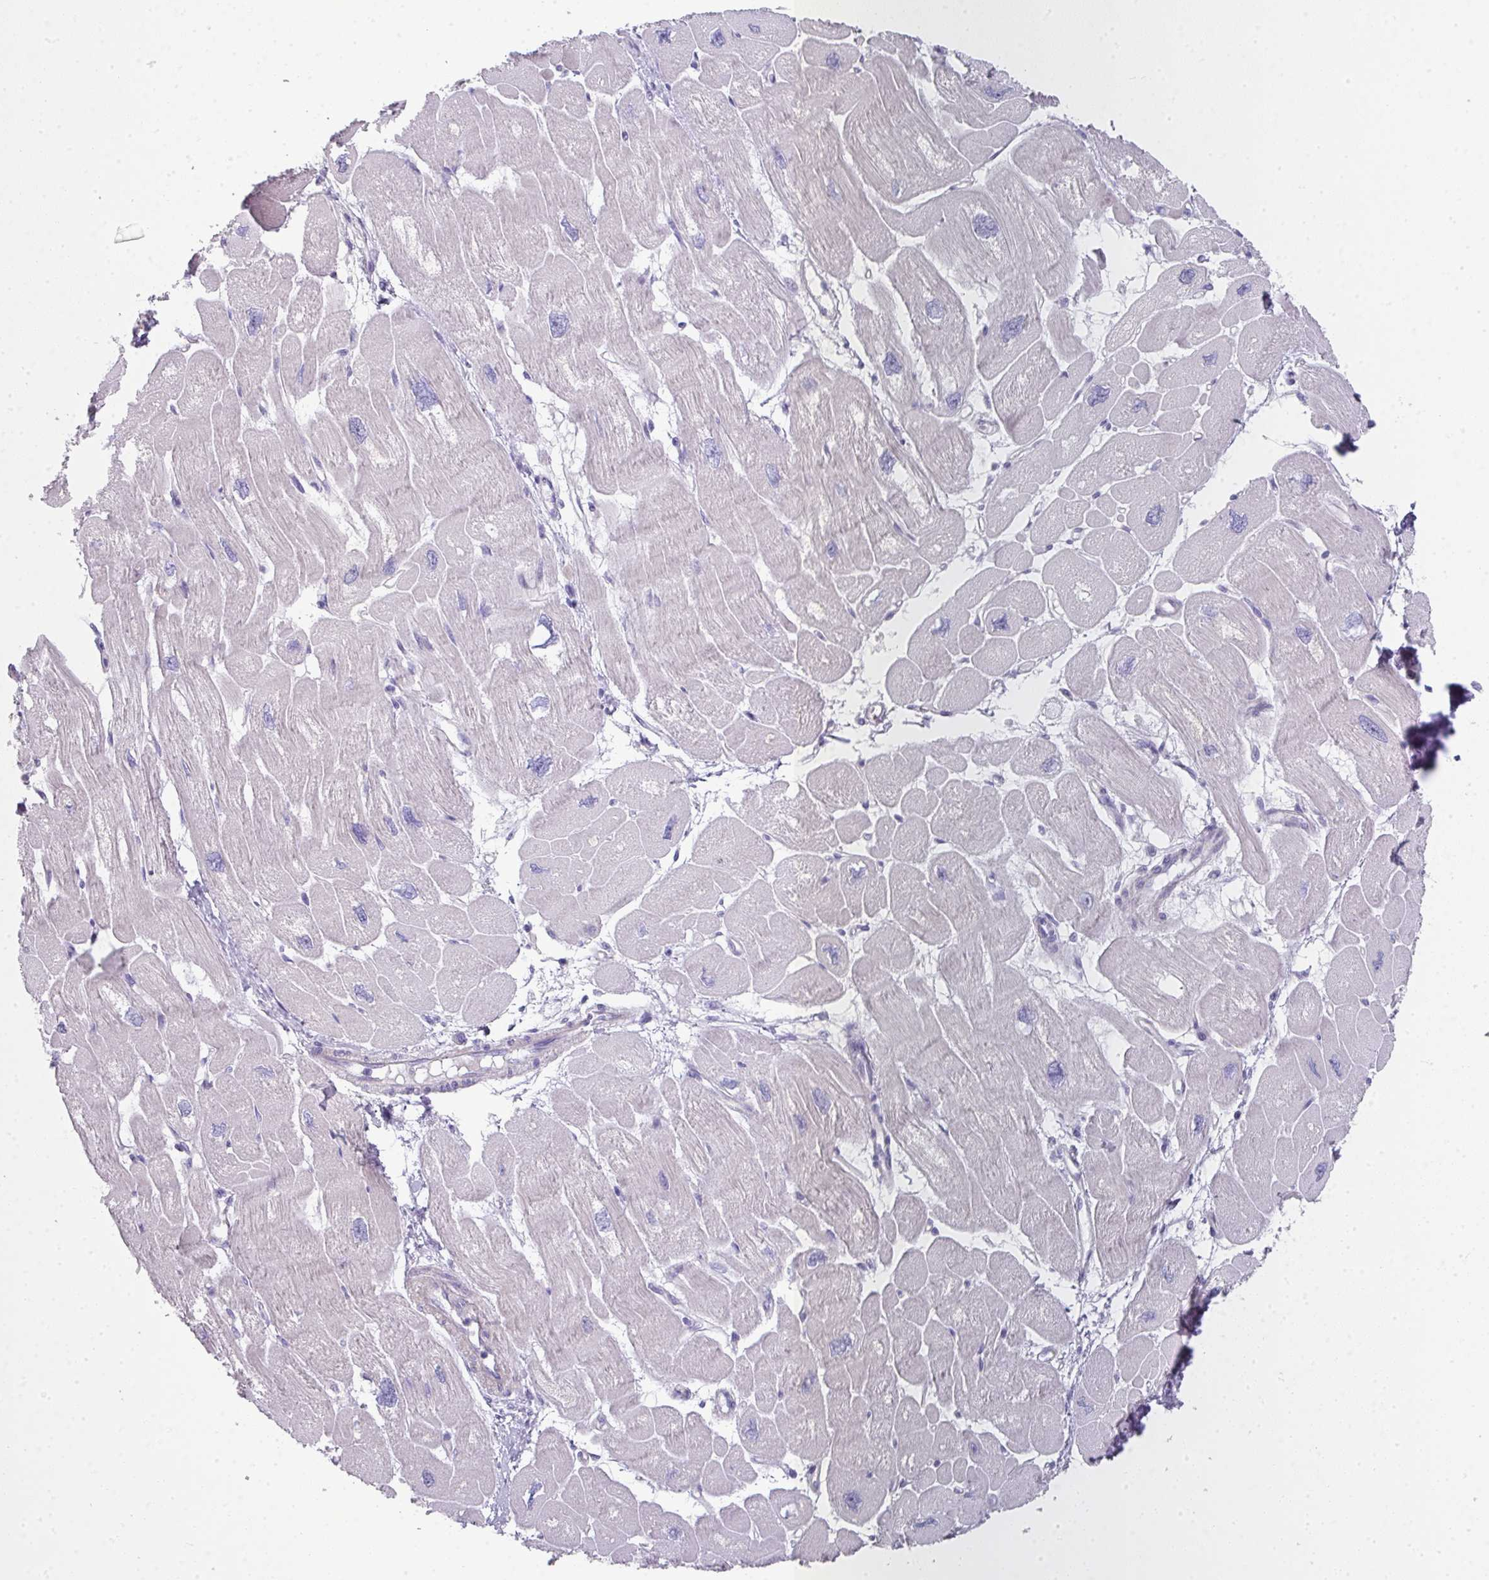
{"staining": {"intensity": "negative", "quantity": "none", "location": "none"}, "tissue": "heart muscle", "cell_type": "Cardiomyocytes", "image_type": "normal", "snomed": [{"axis": "morphology", "description": "Normal tissue, NOS"}, {"axis": "topography", "description": "Heart"}], "caption": "Immunohistochemistry of benign human heart muscle demonstrates no staining in cardiomyocytes.", "gene": "GLI4", "patient": {"sex": "male", "age": 42}}